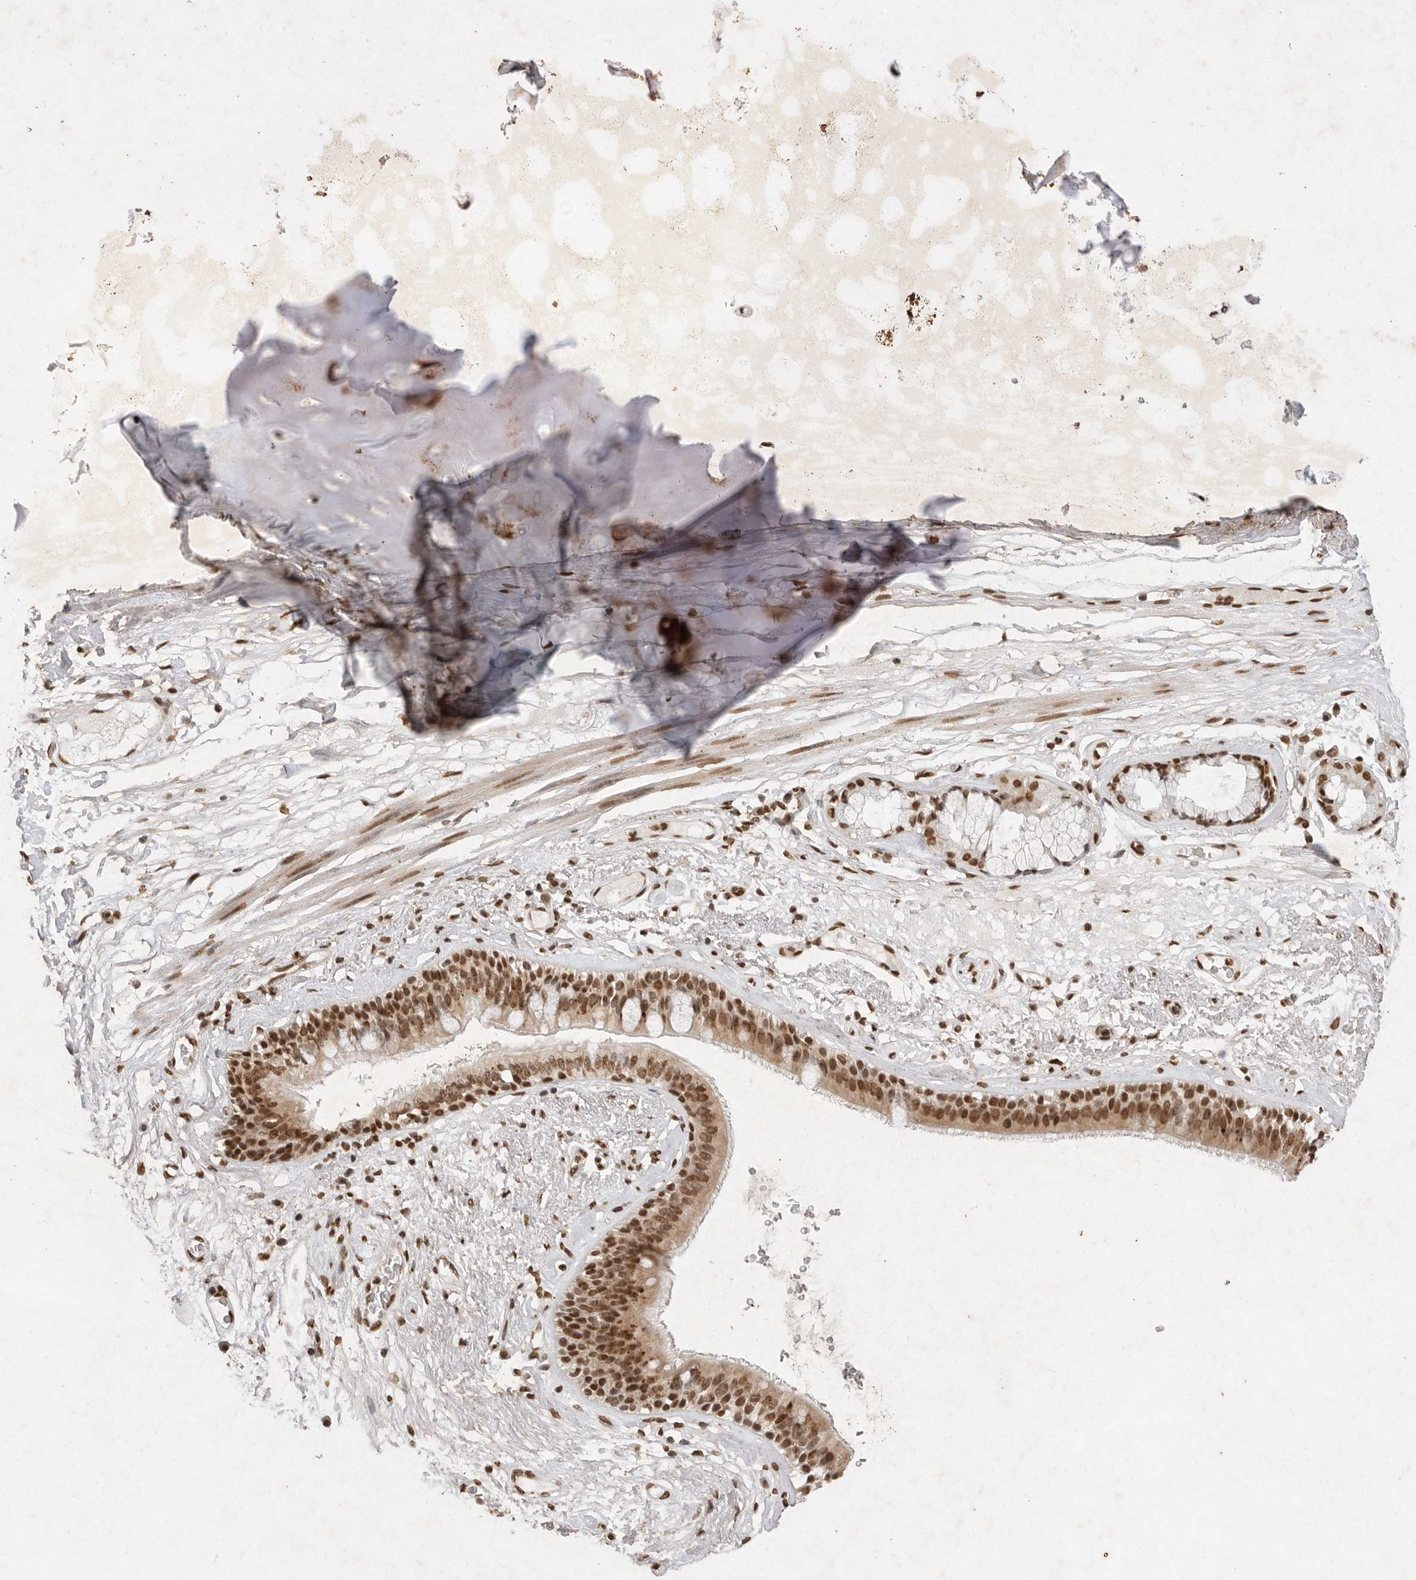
{"staining": {"intensity": "strong", "quantity": ">75%", "location": "nuclear"}, "tissue": "adipose tissue", "cell_type": "Adipocytes", "image_type": "normal", "snomed": [{"axis": "morphology", "description": "Normal tissue, NOS"}, {"axis": "topography", "description": "Cartilage tissue"}], "caption": "Adipose tissue stained with DAB IHC shows high levels of strong nuclear staining in approximately >75% of adipocytes.", "gene": "NKX3", "patient": {"sex": "female", "age": 63}}